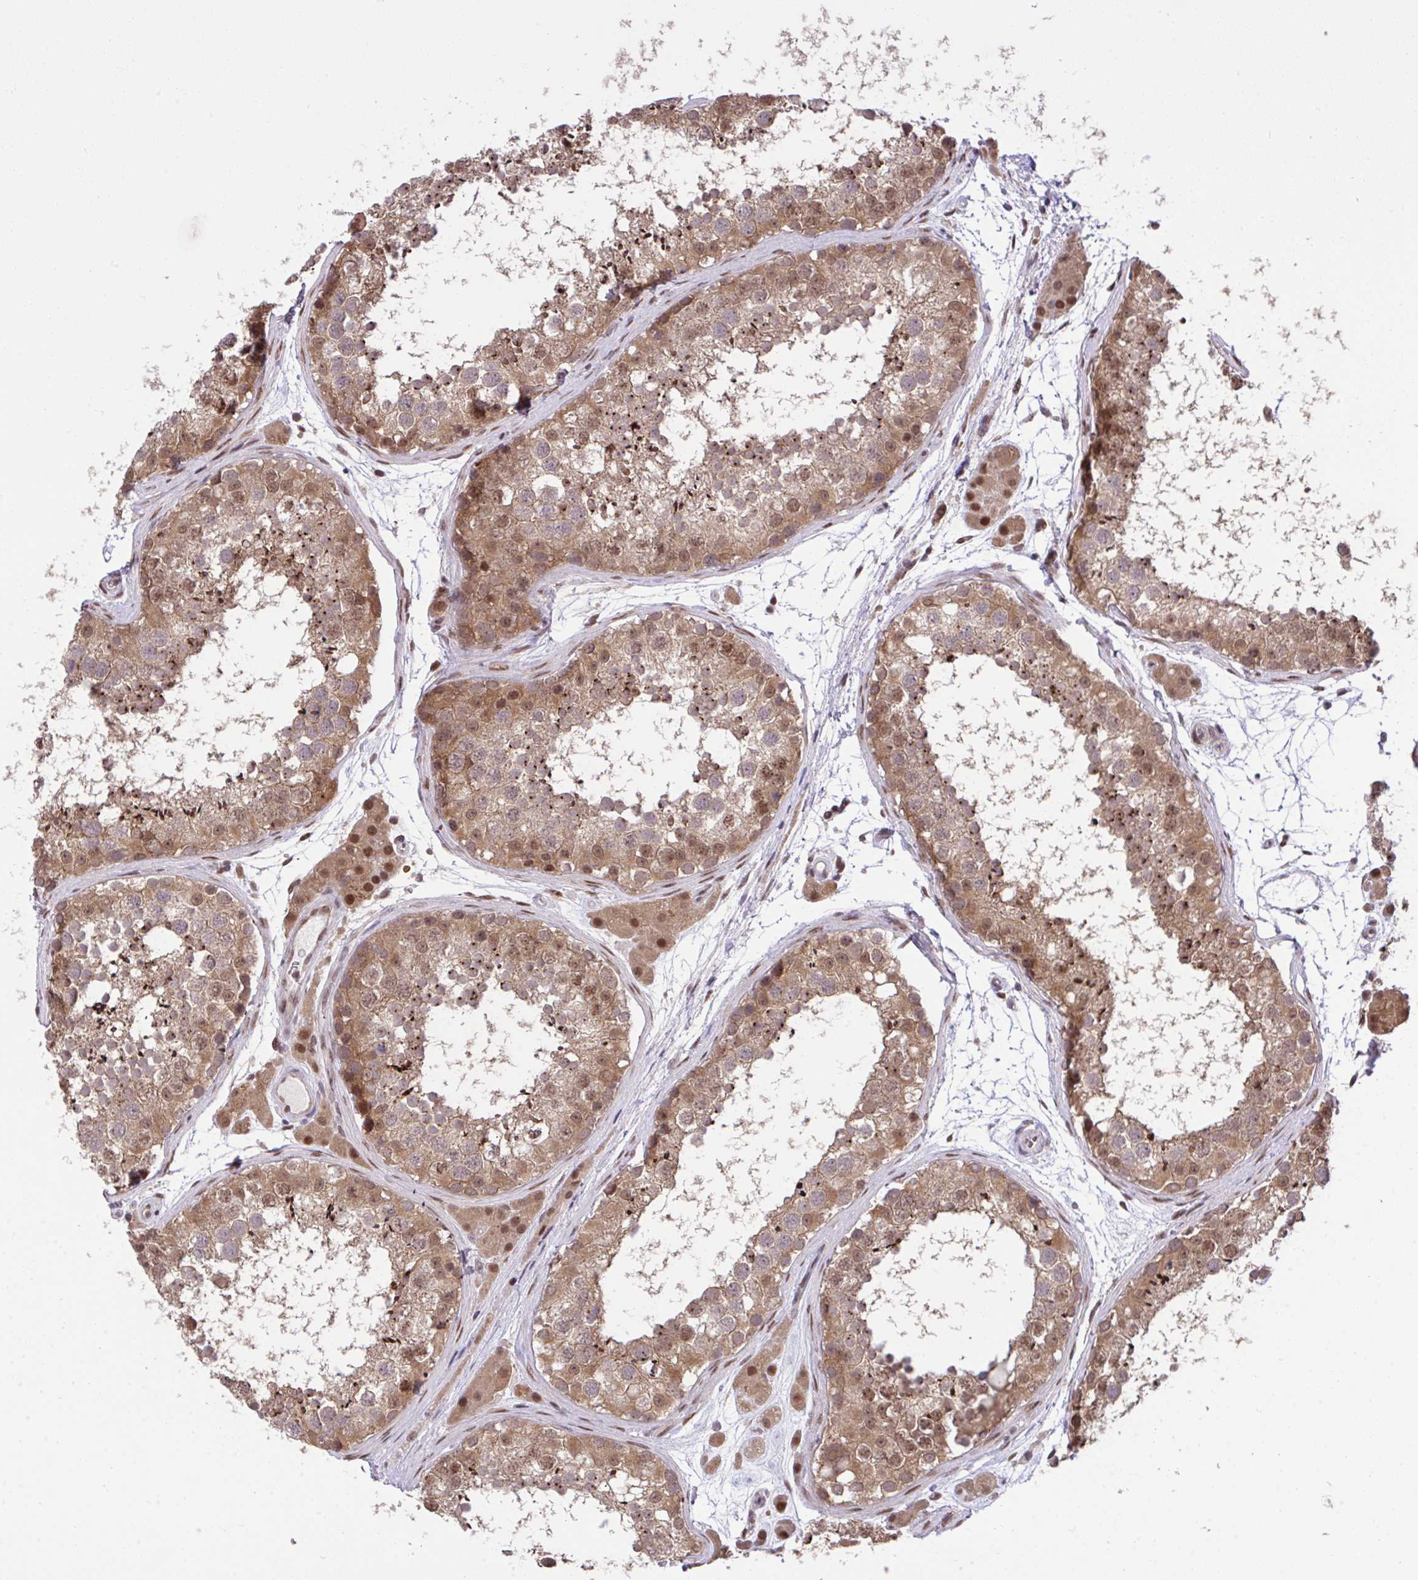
{"staining": {"intensity": "moderate", "quantity": ">75%", "location": "cytoplasmic/membranous,nuclear"}, "tissue": "testis", "cell_type": "Cells in seminiferous ducts", "image_type": "normal", "snomed": [{"axis": "morphology", "description": "Normal tissue, NOS"}, {"axis": "topography", "description": "Testis"}], "caption": "An image showing moderate cytoplasmic/membranous,nuclear expression in approximately >75% of cells in seminiferous ducts in benign testis, as visualized by brown immunohistochemical staining.", "gene": "GLIS3", "patient": {"sex": "male", "age": 41}}